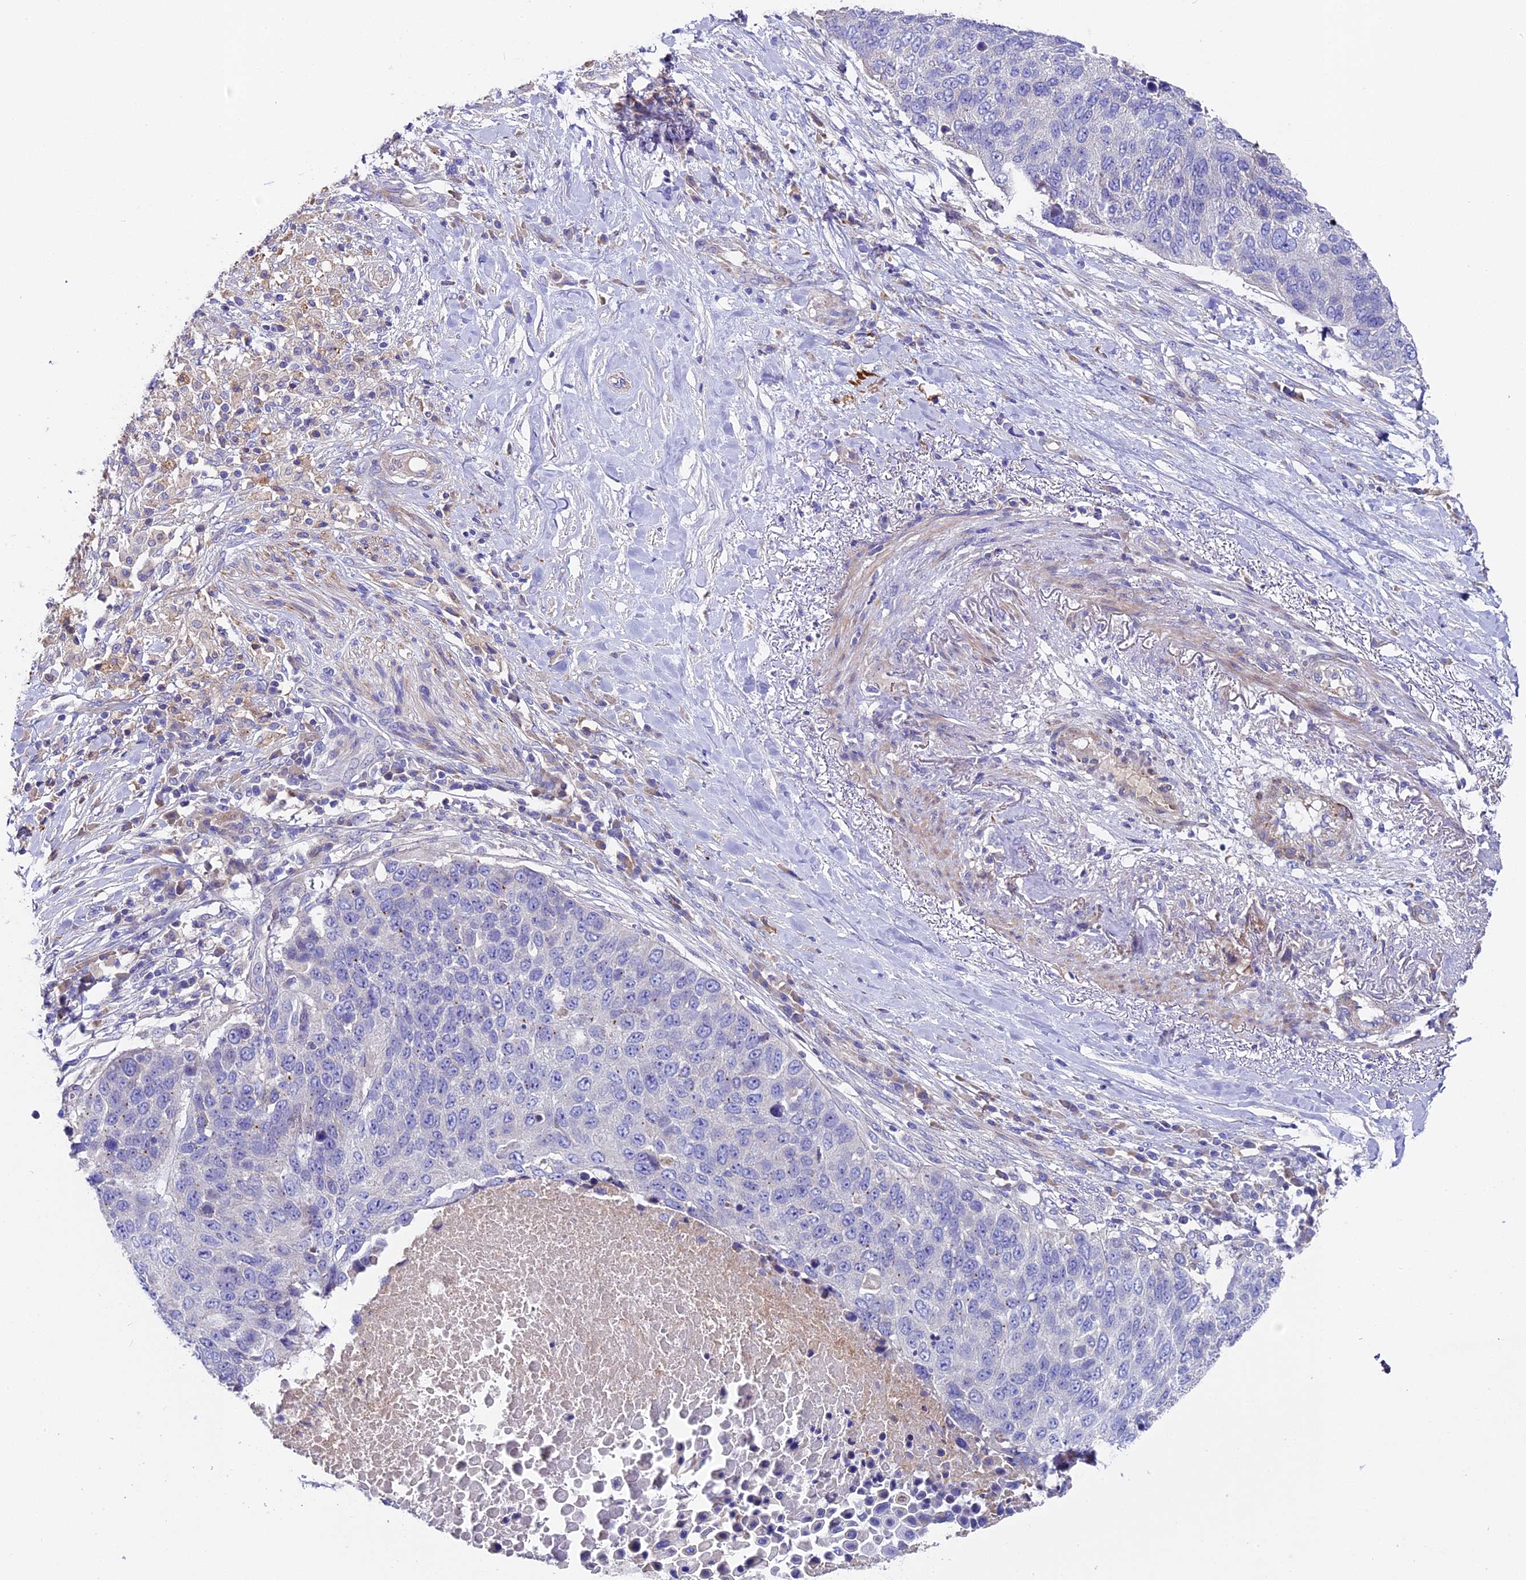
{"staining": {"intensity": "negative", "quantity": "none", "location": "none"}, "tissue": "lung cancer", "cell_type": "Tumor cells", "image_type": "cancer", "snomed": [{"axis": "morphology", "description": "Normal tissue, NOS"}, {"axis": "morphology", "description": "Squamous cell carcinoma, NOS"}, {"axis": "topography", "description": "Lymph node"}, {"axis": "topography", "description": "Lung"}], "caption": "Immunohistochemistry of human lung cancer (squamous cell carcinoma) exhibits no positivity in tumor cells.", "gene": "PIGU", "patient": {"sex": "male", "age": 66}}